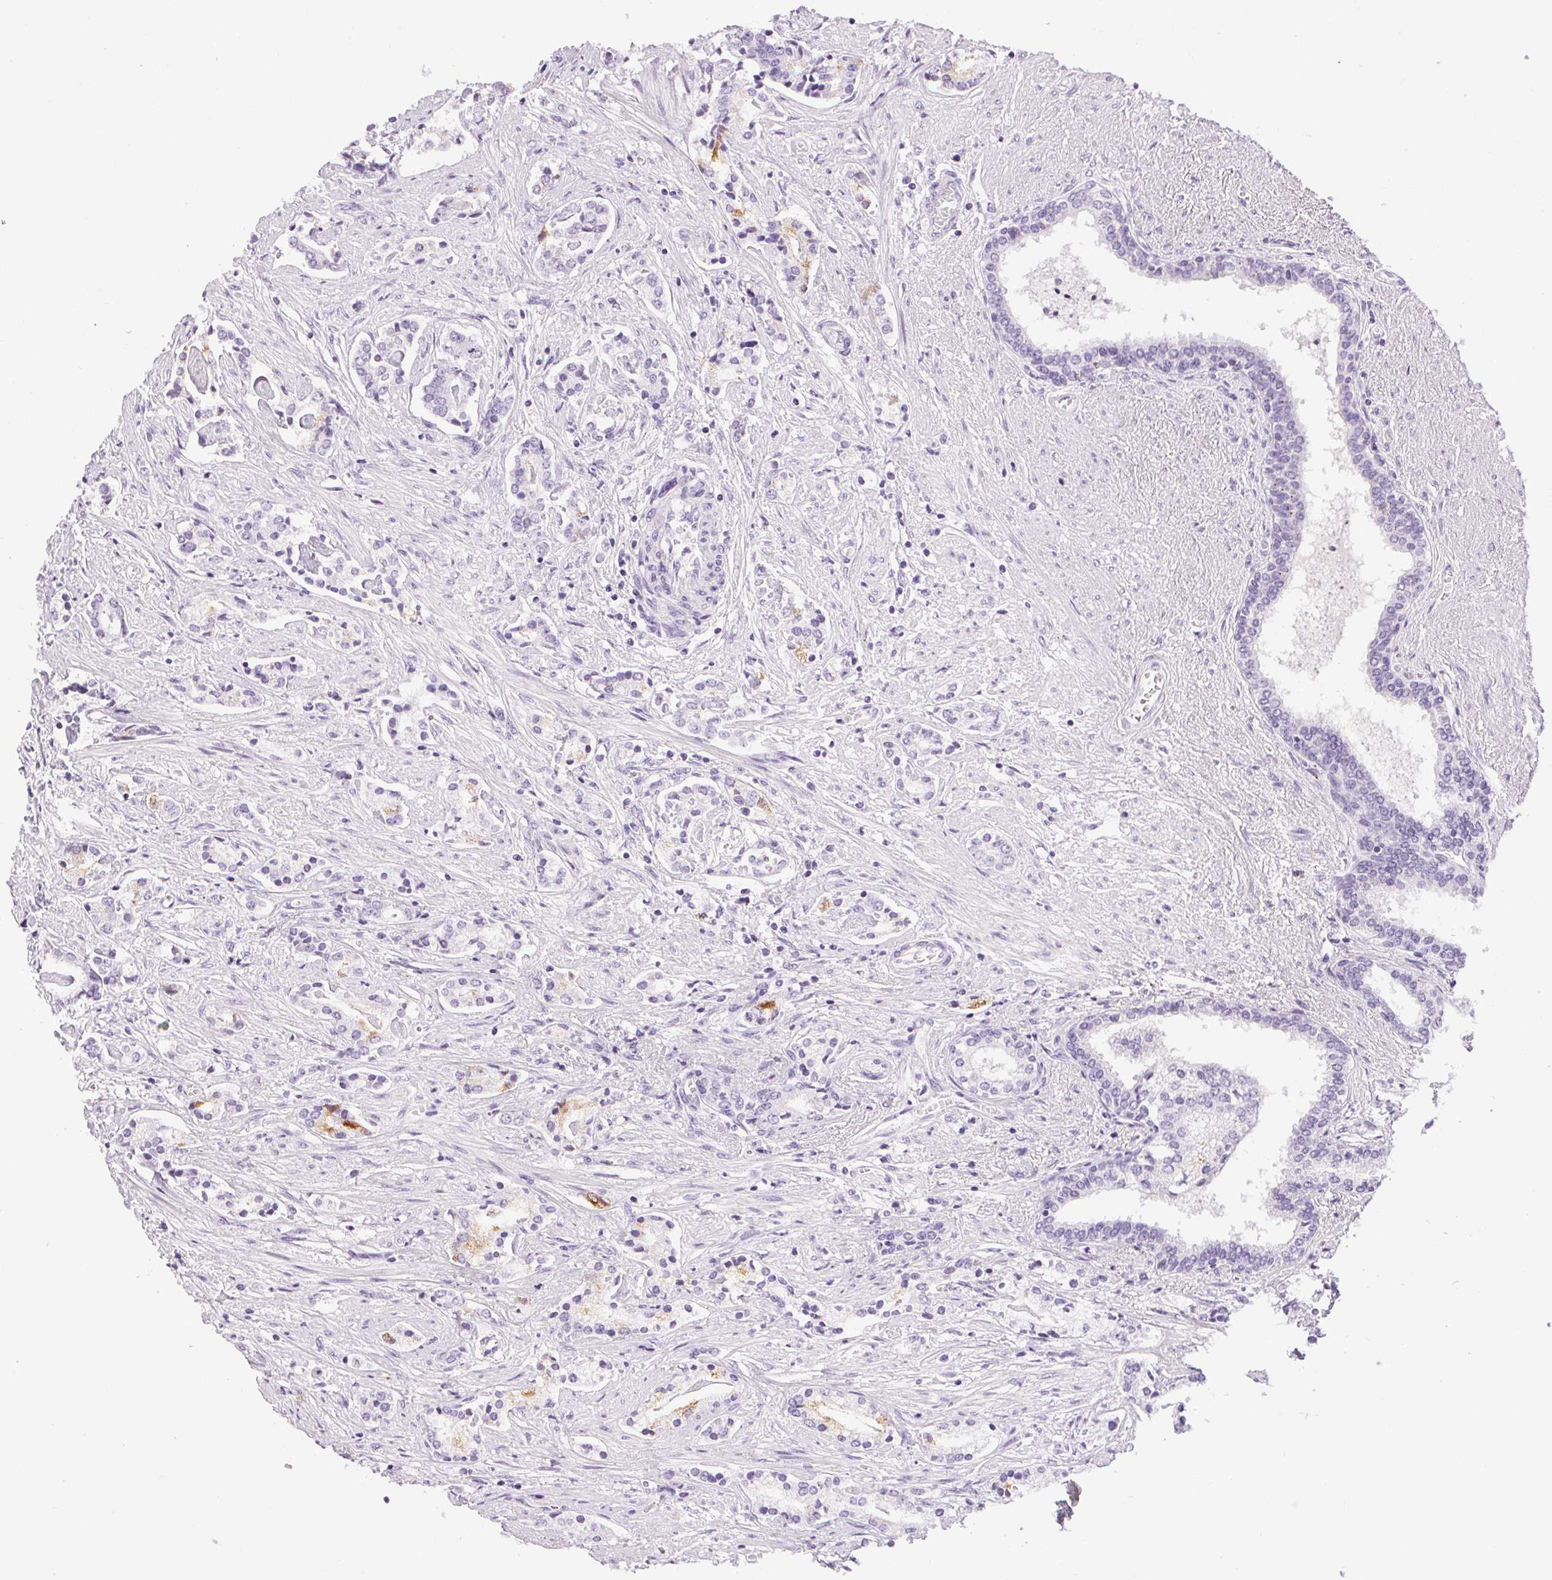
{"staining": {"intensity": "moderate", "quantity": "<25%", "location": "cytoplasmic/membranous"}, "tissue": "prostate cancer", "cell_type": "Tumor cells", "image_type": "cancer", "snomed": [{"axis": "morphology", "description": "Adenocarcinoma, NOS"}, {"axis": "topography", "description": "Prostate"}], "caption": "A high-resolution histopathology image shows immunohistochemistry staining of prostate adenocarcinoma, which reveals moderate cytoplasmic/membranous positivity in approximately <25% of tumor cells.", "gene": "TMEM88B", "patient": {"sex": "male", "age": 64}}